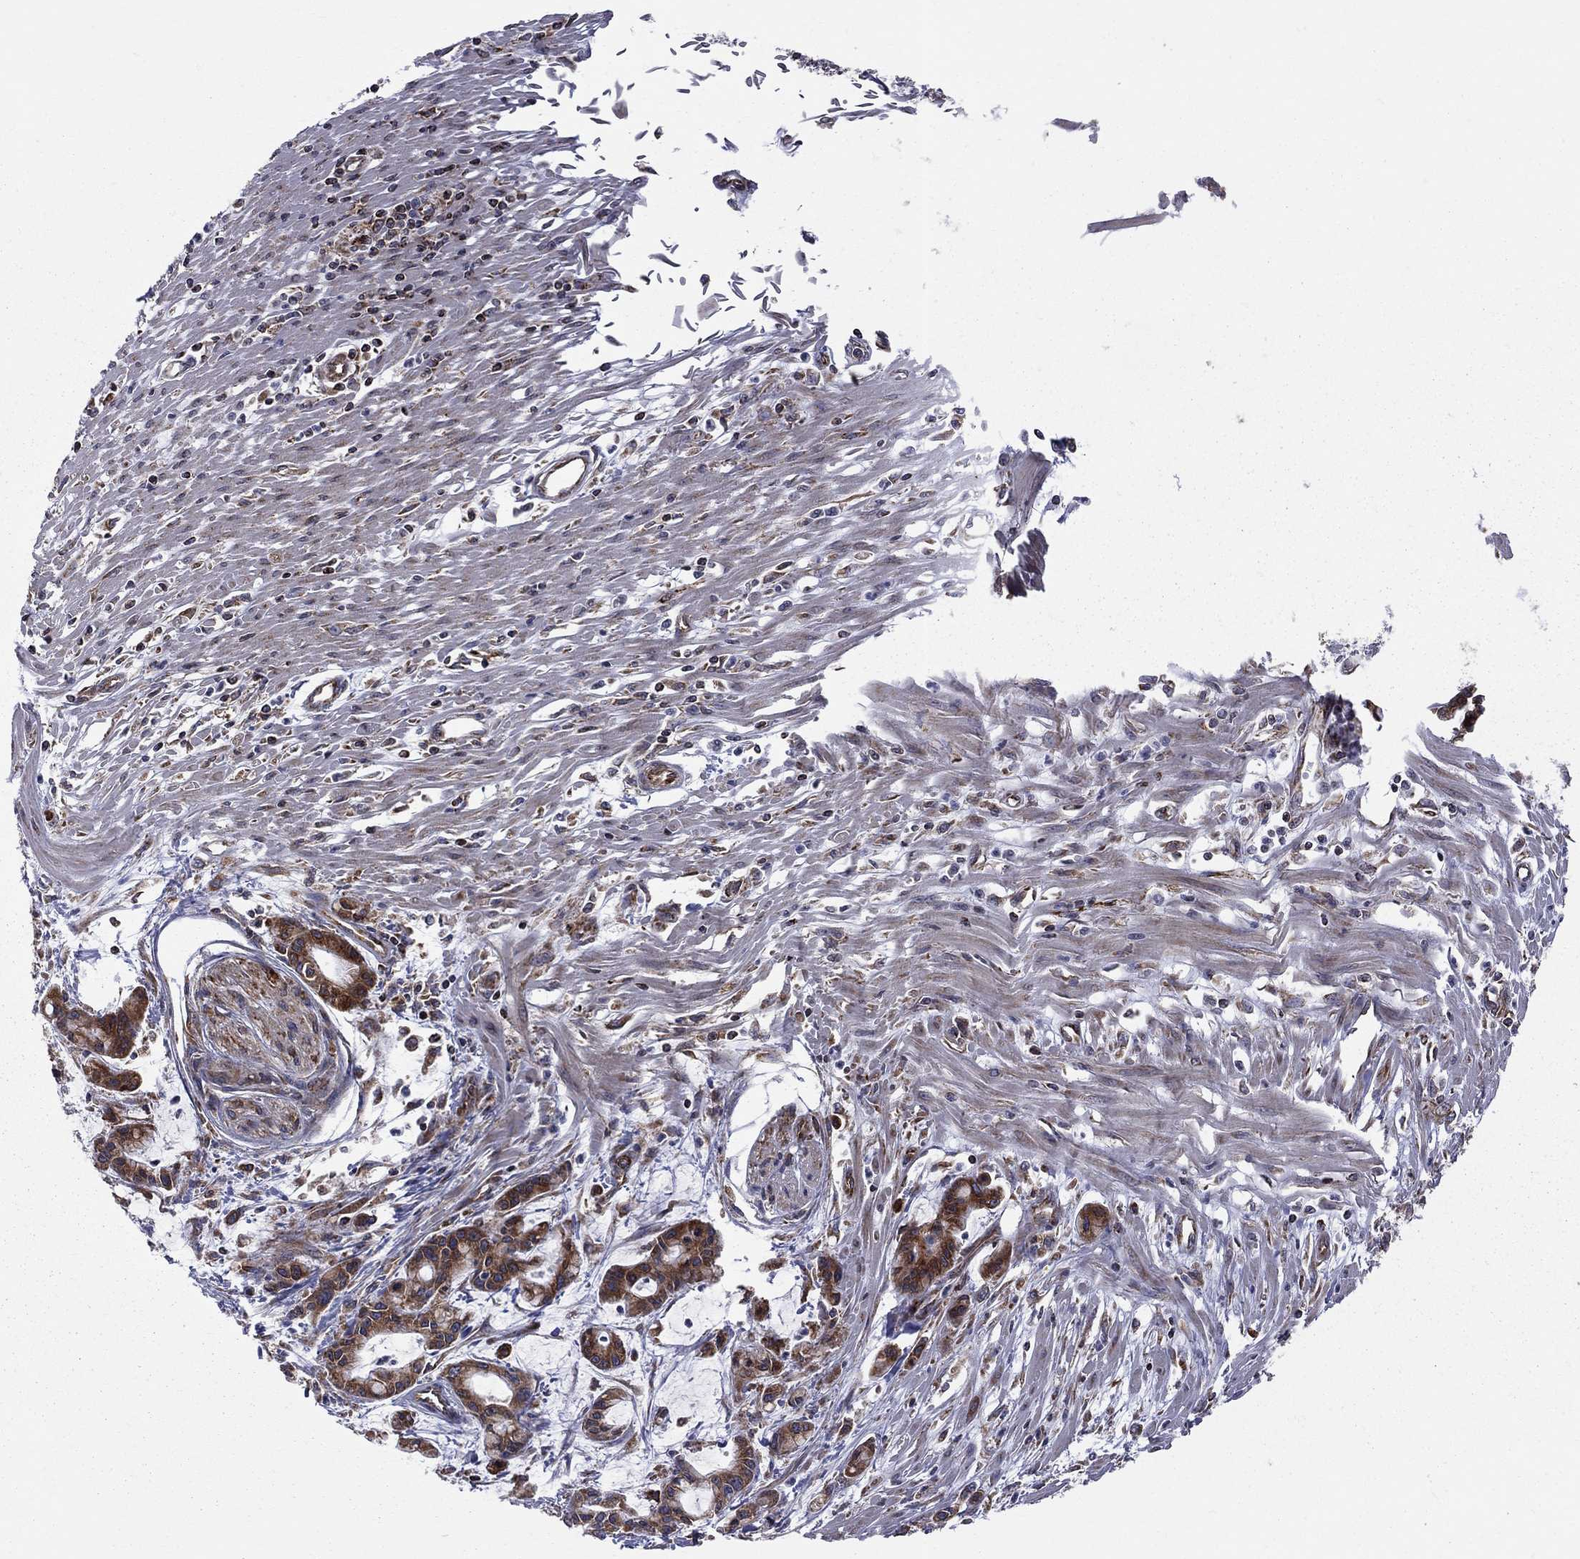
{"staining": {"intensity": "strong", "quantity": ">75%", "location": "cytoplasmic/membranous"}, "tissue": "pancreatic cancer", "cell_type": "Tumor cells", "image_type": "cancer", "snomed": [{"axis": "morphology", "description": "Adenocarcinoma, NOS"}, {"axis": "topography", "description": "Pancreas"}], "caption": "A brown stain highlights strong cytoplasmic/membranous staining of a protein in human pancreatic adenocarcinoma tumor cells.", "gene": "CLPTM1", "patient": {"sex": "male", "age": 48}}